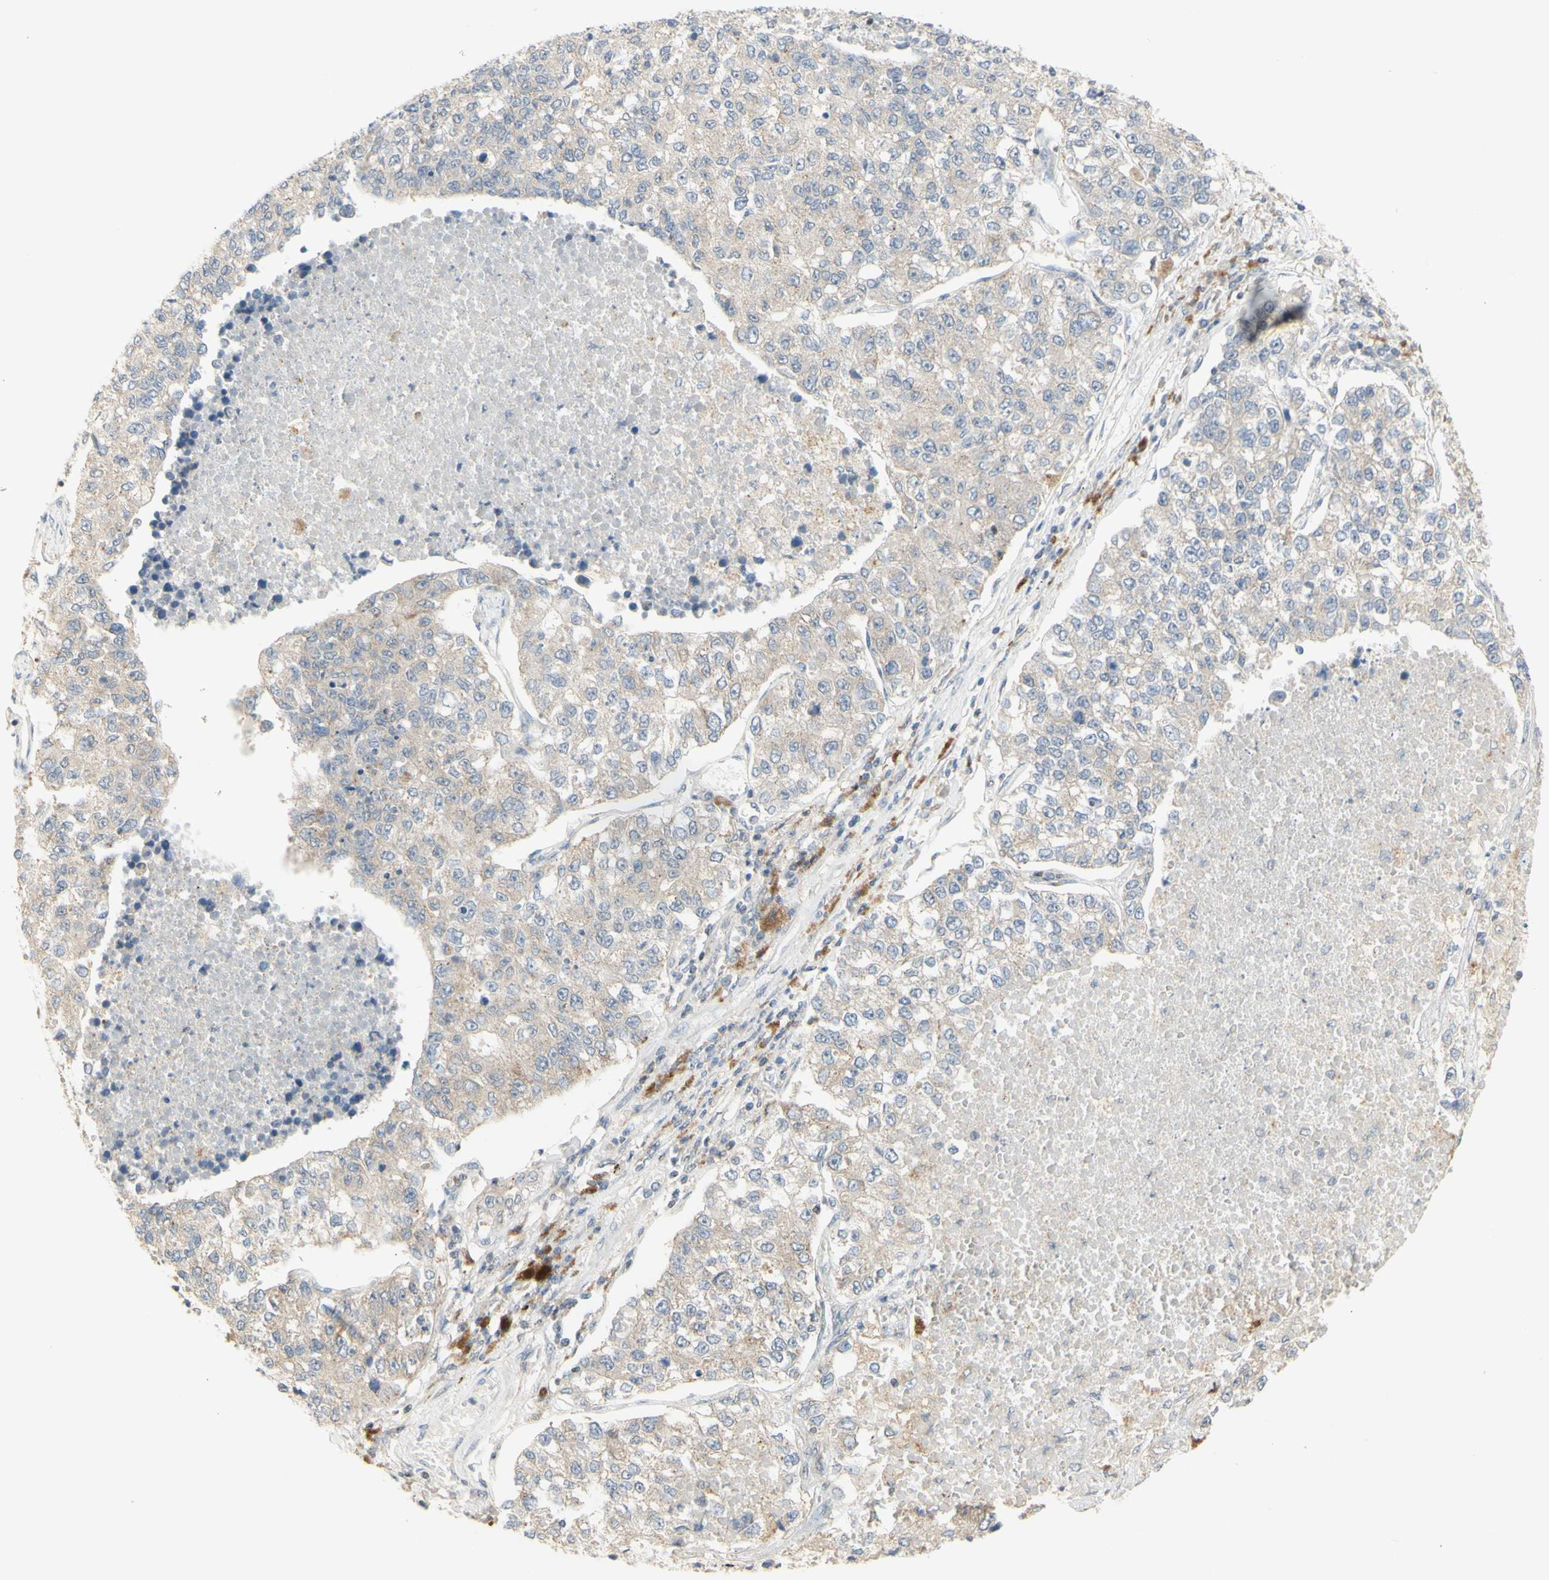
{"staining": {"intensity": "negative", "quantity": "none", "location": "none"}, "tissue": "lung cancer", "cell_type": "Tumor cells", "image_type": "cancer", "snomed": [{"axis": "morphology", "description": "Adenocarcinoma, NOS"}, {"axis": "topography", "description": "Lung"}], "caption": "Immunohistochemistry (IHC) image of neoplastic tissue: human lung adenocarcinoma stained with DAB (3,3'-diaminobenzidine) reveals no significant protein positivity in tumor cells.", "gene": "NLRP1", "patient": {"sex": "male", "age": 49}}